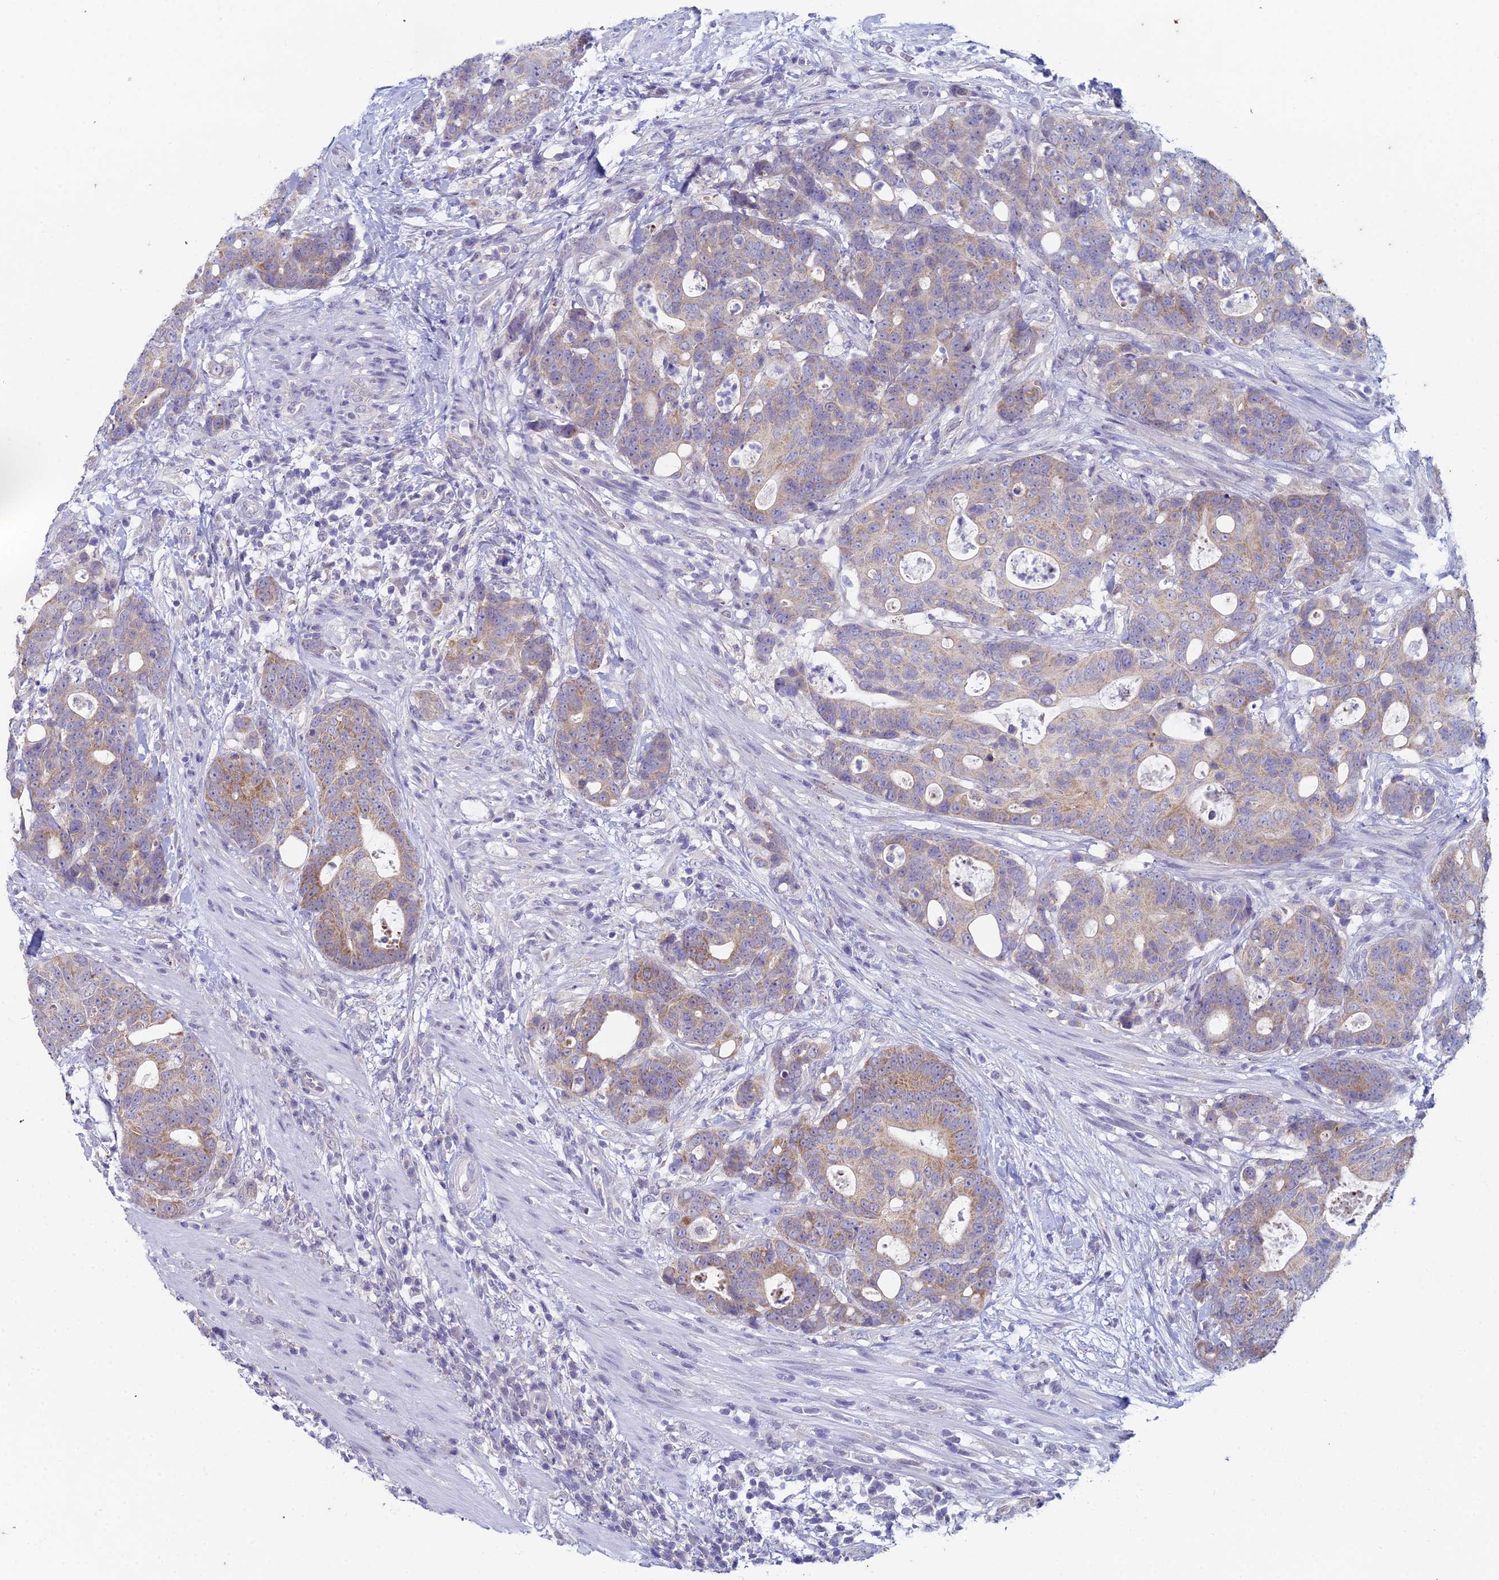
{"staining": {"intensity": "moderate", "quantity": "25%-75%", "location": "cytoplasmic/membranous"}, "tissue": "colorectal cancer", "cell_type": "Tumor cells", "image_type": "cancer", "snomed": [{"axis": "morphology", "description": "Adenocarcinoma, NOS"}, {"axis": "topography", "description": "Colon"}], "caption": "About 25%-75% of tumor cells in human colorectal cancer (adenocarcinoma) display moderate cytoplasmic/membranous protein positivity as visualized by brown immunohistochemical staining.", "gene": "EEF2KMT", "patient": {"sex": "female", "age": 82}}